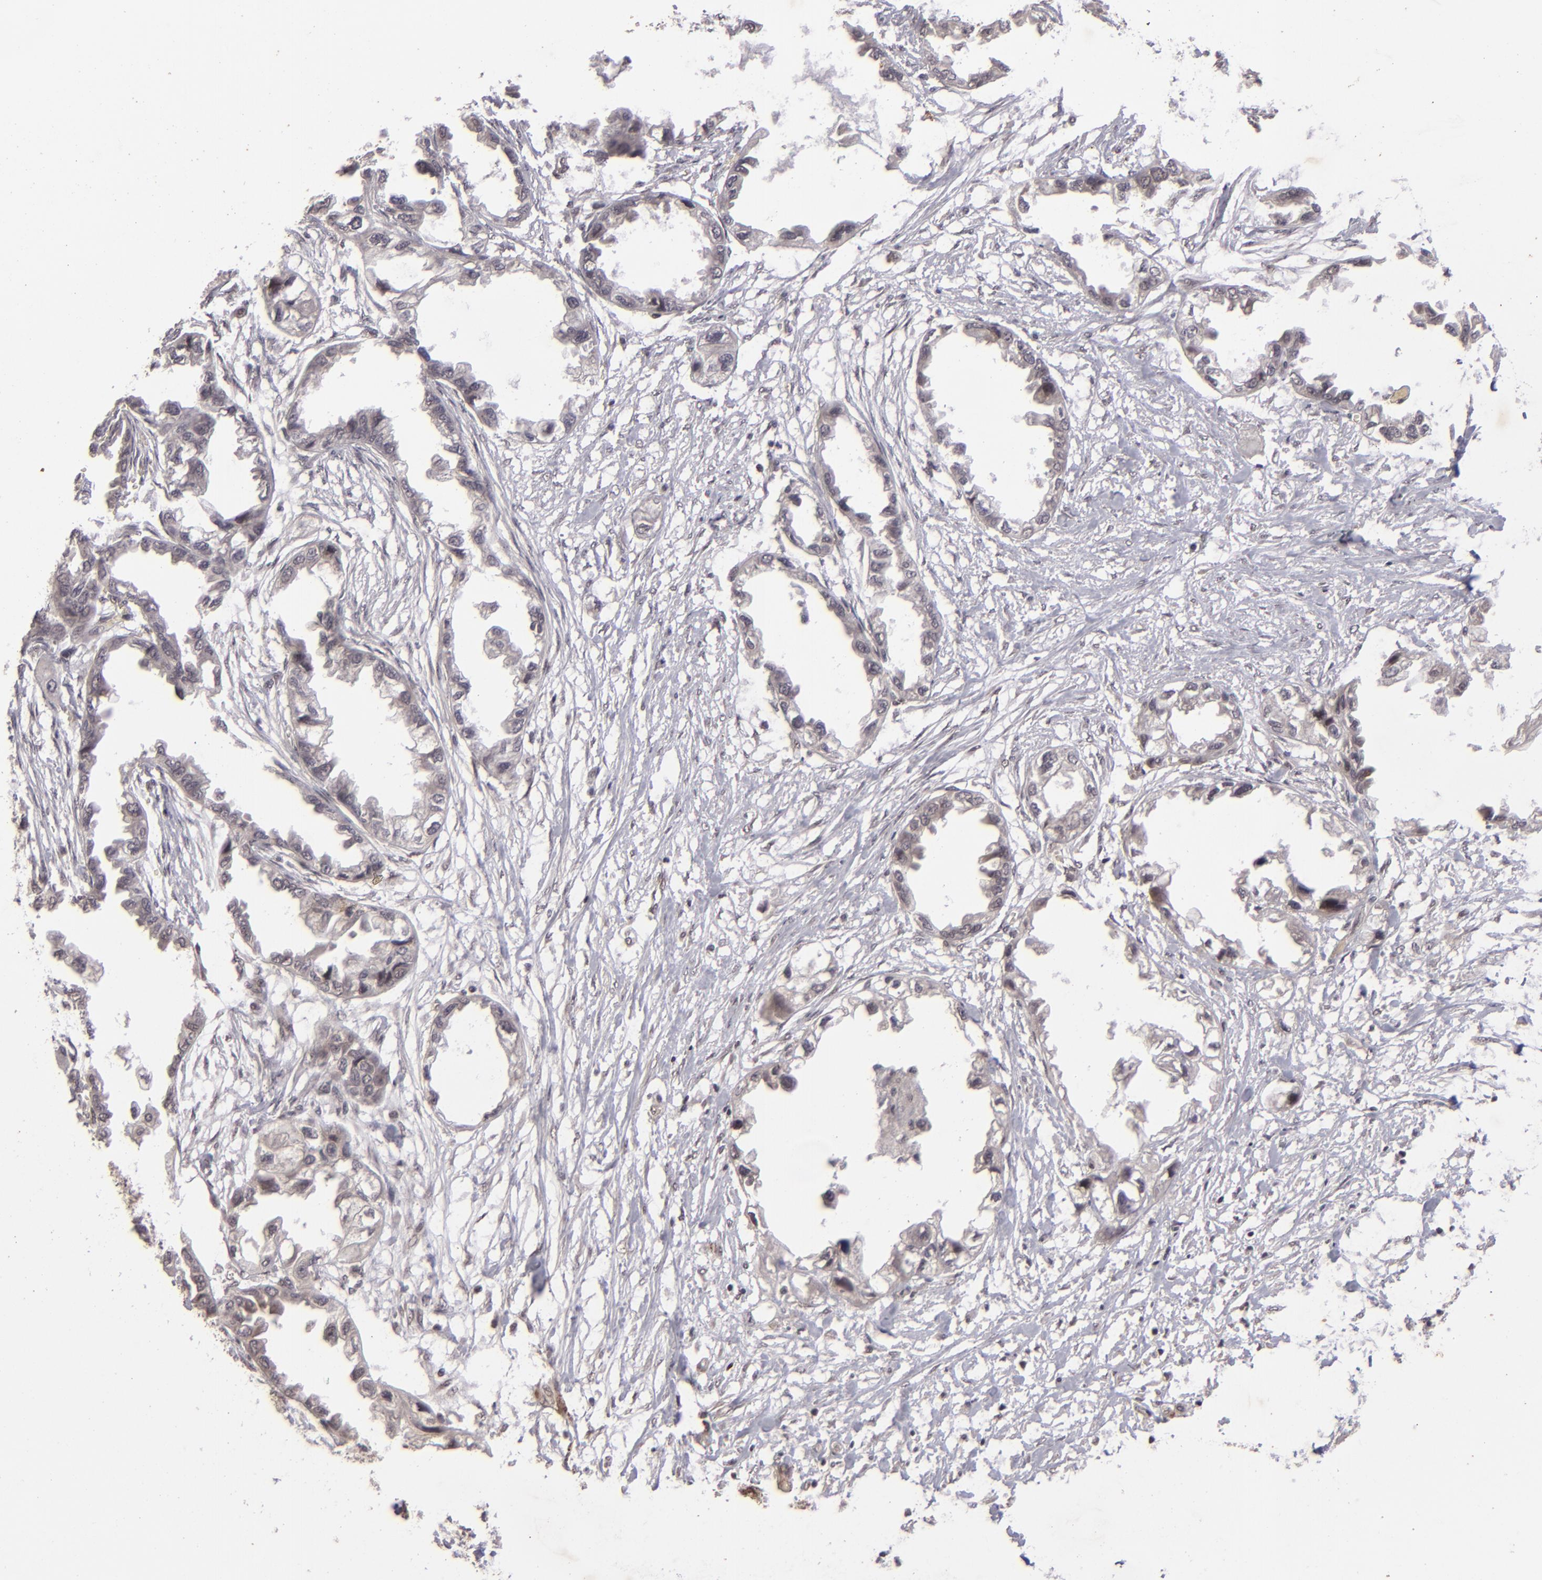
{"staining": {"intensity": "negative", "quantity": "none", "location": "none"}, "tissue": "endometrial cancer", "cell_type": "Tumor cells", "image_type": "cancer", "snomed": [{"axis": "morphology", "description": "Adenocarcinoma, NOS"}, {"axis": "topography", "description": "Endometrium"}], "caption": "Immunohistochemistry of endometrial cancer (adenocarcinoma) demonstrates no expression in tumor cells.", "gene": "DFFA", "patient": {"sex": "female", "age": 67}}